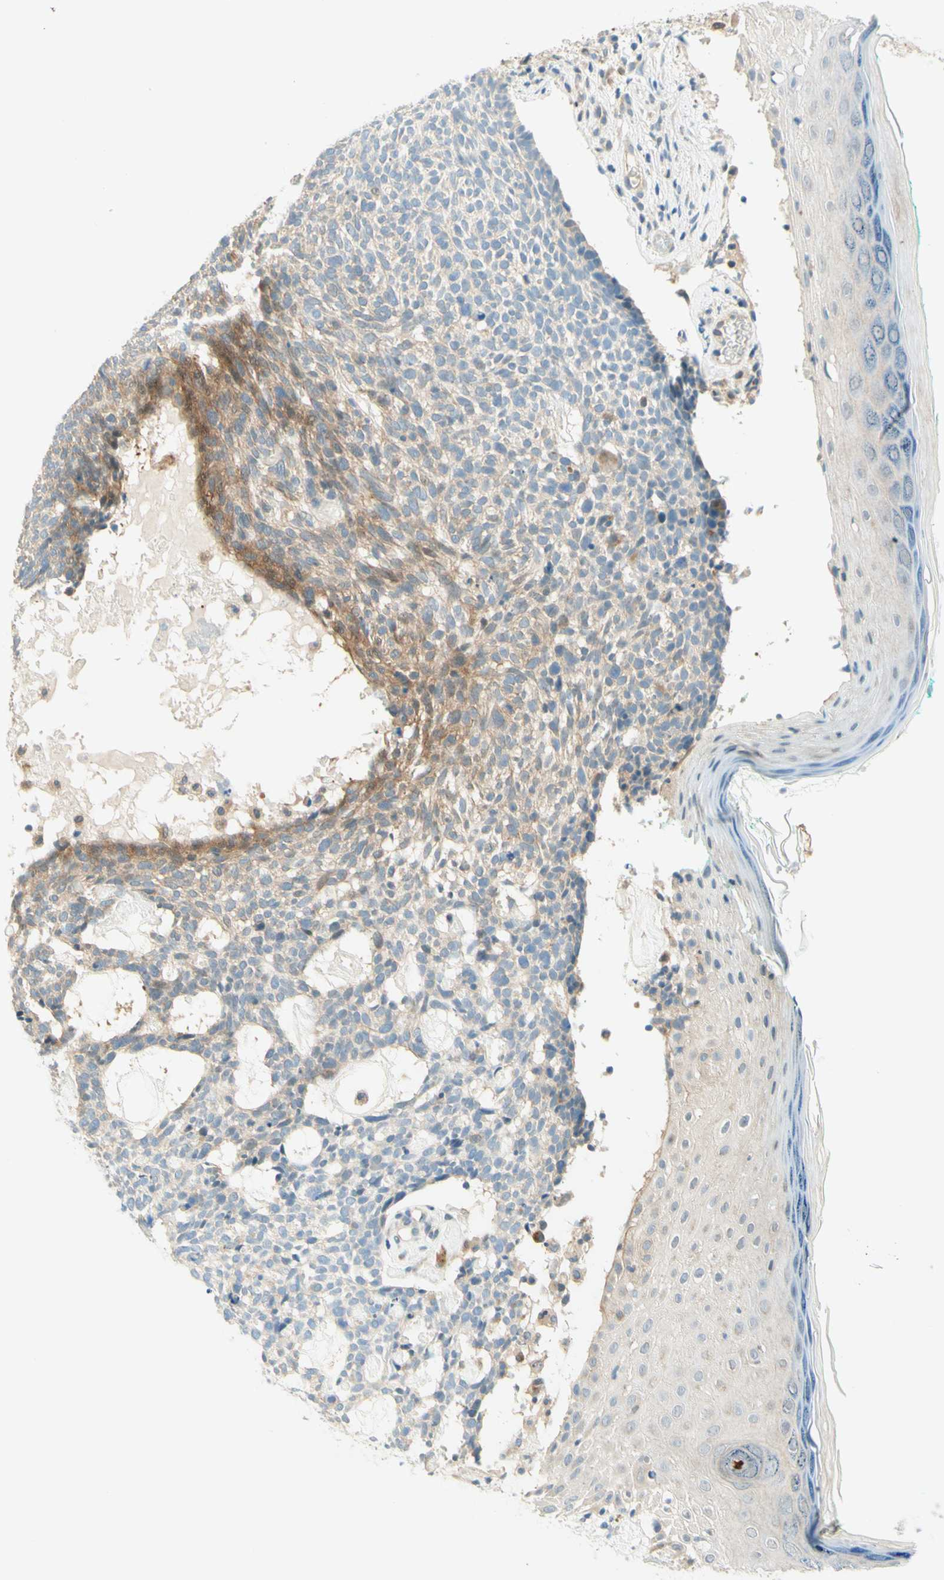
{"staining": {"intensity": "weak", "quantity": "<25%", "location": "cytoplasmic/membranous"}, "tissue": "skin cancer", "cell_type": "Tumor cells", "image_type": "cancer", "snomed": [{"axis": "morphology", "description": "Basal cell carcinoma"}, {"axis": "topography", "description": "Skin"}], "caption": "Immunohistochemical staining of human skin basal cell carcinoma exhibits no significant positivity in tumor cells.", "gene": "PROM1", "patient": {"sex": "female", "age": 84}}